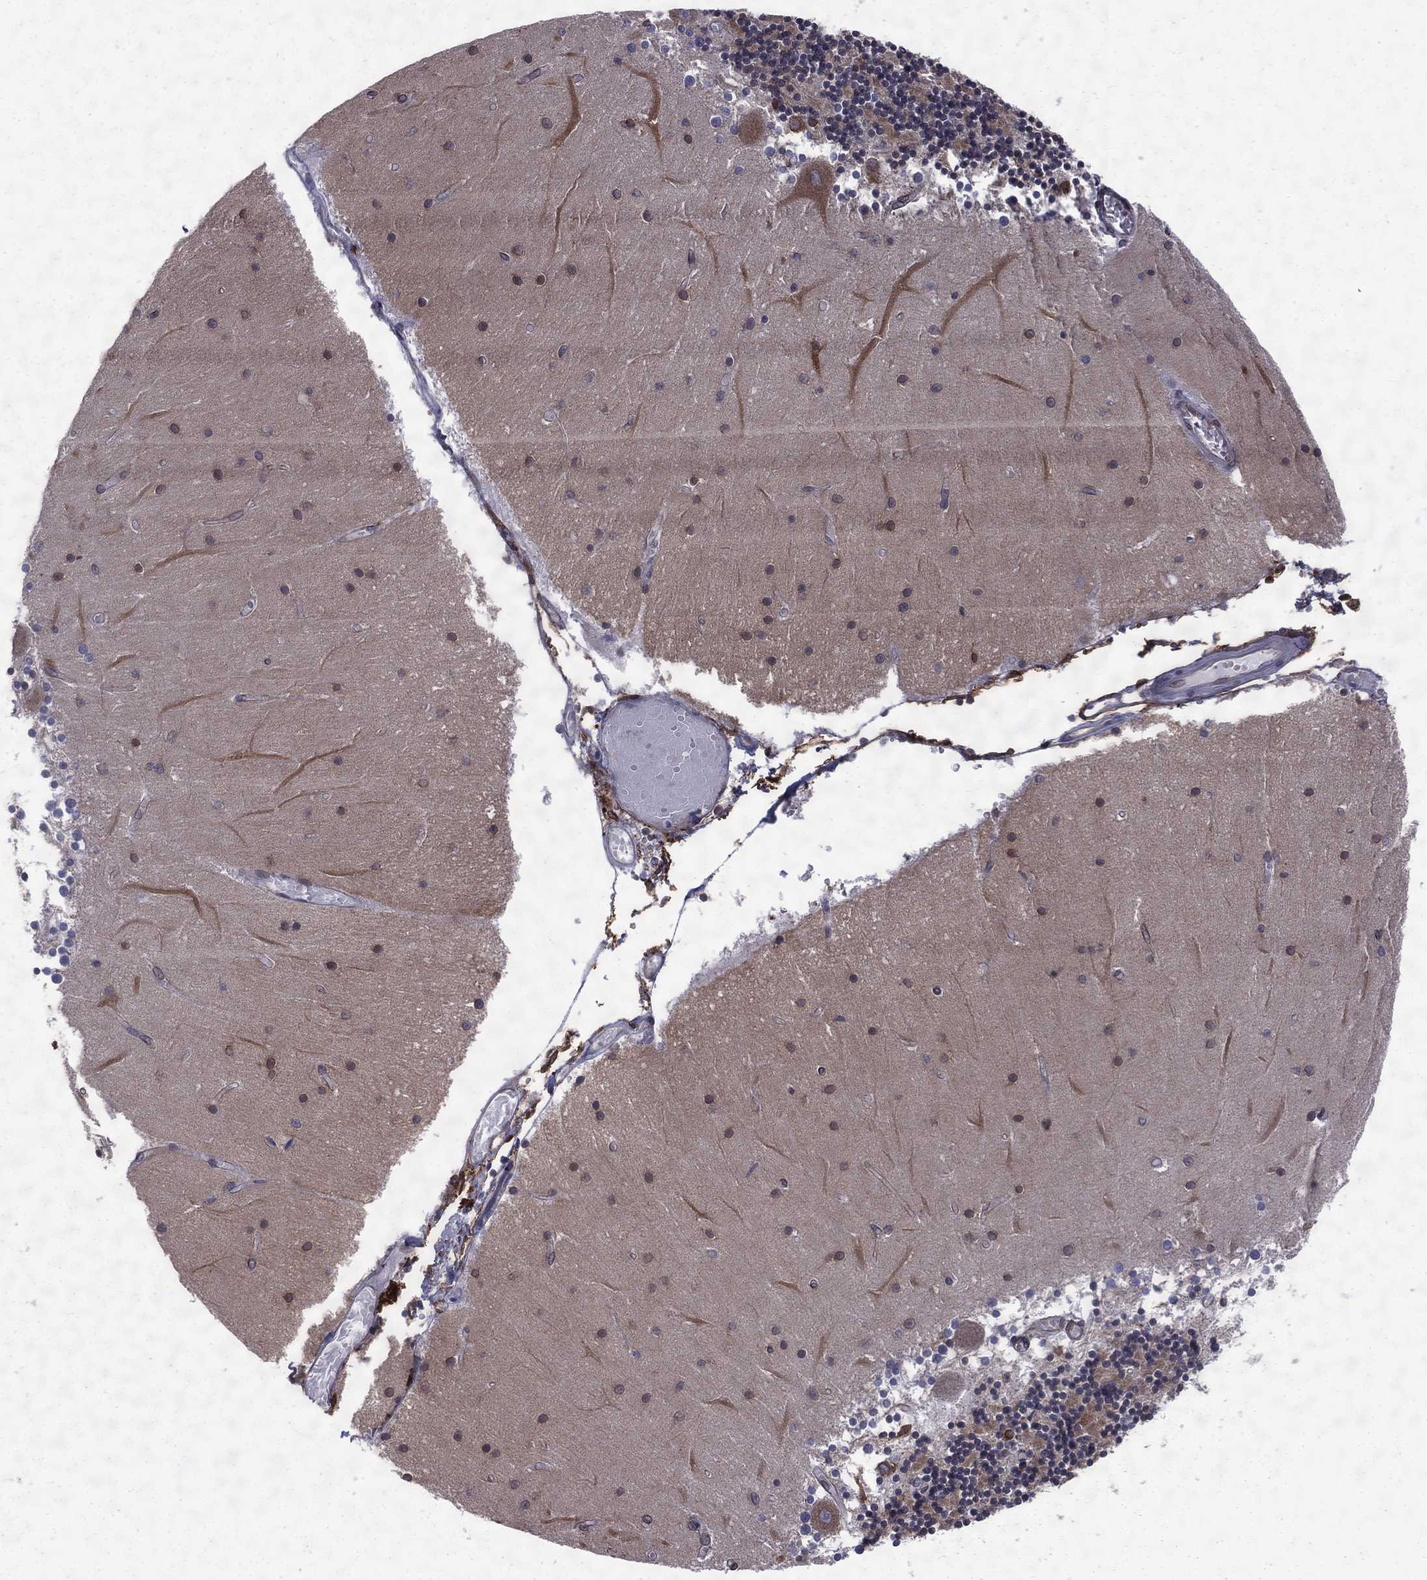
{"staining": {"intensity": "strong", "quantity": "<25%", "location": "cytoplasmic/membranous"}, "tissue": "cerebellum", "cell_type": "Cells in granular layer", "image_type": "normal", "snomed": [{"axis": "morphology", "description": "Normal tissue, NOS"}, {"axis": "topography", "description": "Cerebellum"}], "caption": "Immunohistochemistry (IHC) (DAB (3,3'-diaminobenzidine)) staining of normal cerebellum reveals strong cytoplasmic/membranous protein staining in about <25% of cells in granular layer.", "gene": "PGRMC1", "patient": {"sex": "female", "age": 28}}